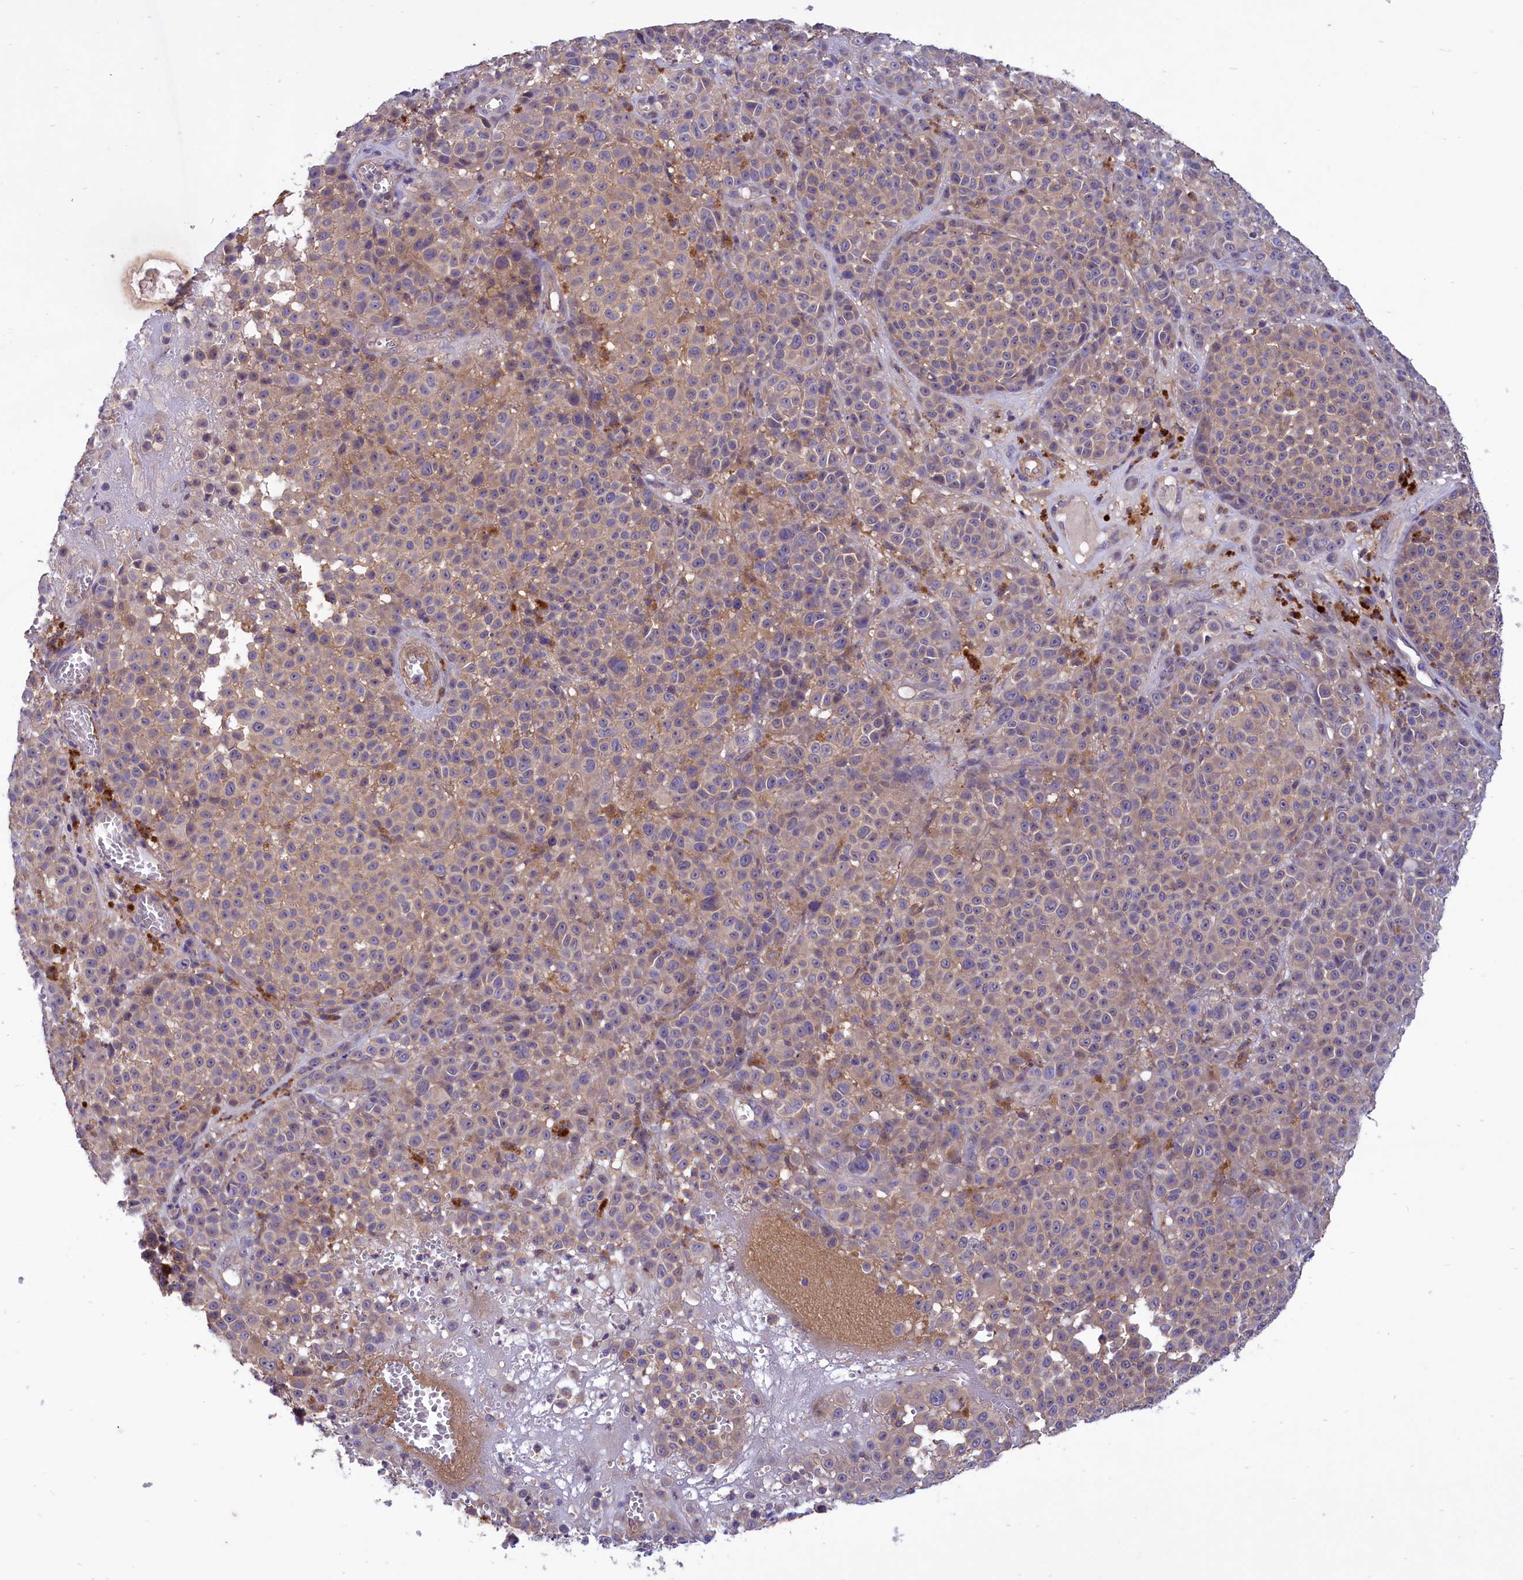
{"staining": {"intensity": "weak", "quantity": "25%-75%", "location": "cytoplasmic/membranous"}, "tissue": "melanoma", "cell_type": "Tumor cells", "image_type": "cancer", "snomed": [{"axis": "morphology", "description": "Malignant melanoma, NOS"}, {"axis": "topography", "description": "Skin"}], "caption": "Malignant melanoma tissue displays weak cytoplasmic/membranous staining in about 25%-75% of tumor cells, visualized by immunohistochemistry.", "gene": "AMDHD2", "patient": {"sex": "female", "age": 94}}